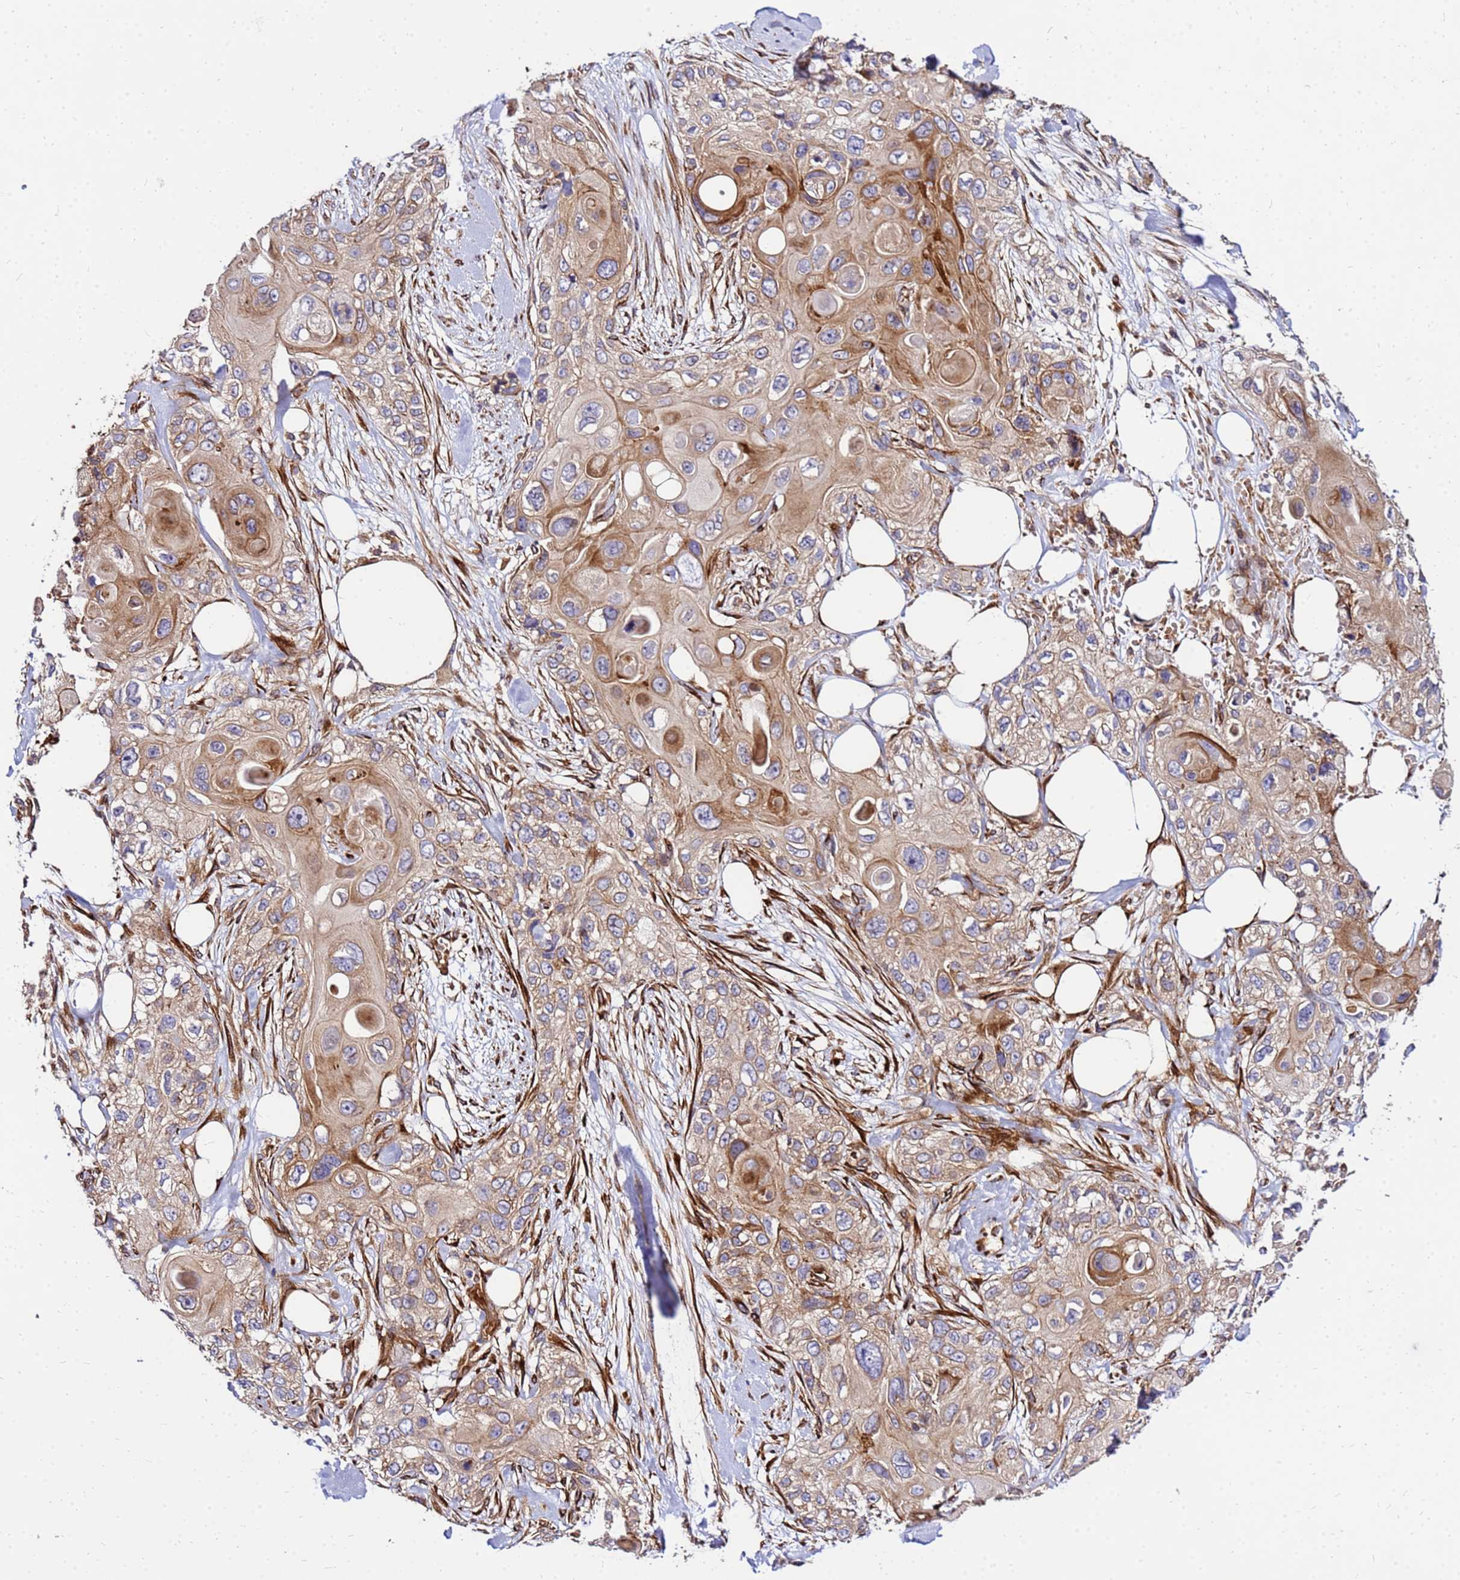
{"staining": {"intensity": "moderate", "quantity": ">75%", "location": "cytoplasmic/membranous"}, "tissue": "skin cancer", "cell_type": "Tumor cells", "image_type": "cancer", "snomed": [{"axis": "morphology", "description": "Normal tissue, NOS"}, {"axis": "morphology", "description": "Squamous cell carcinoma, NOS"}, {"axis": "topography", "description": "Skin"}], "caption": "IHC staining of skin cancer, which demonstrates medium levels of moderate cytoplasmic/membranous positivity in about >75% of tumor cells indicating moderate cytoplasmic/membranous protein staining. The staining was performed using DAB (brown) for protein detection and nuclei were counterstained in hematoxylin (blue).", "gene": "WWC2", "patient": {"sex": "male", "age": 72}}